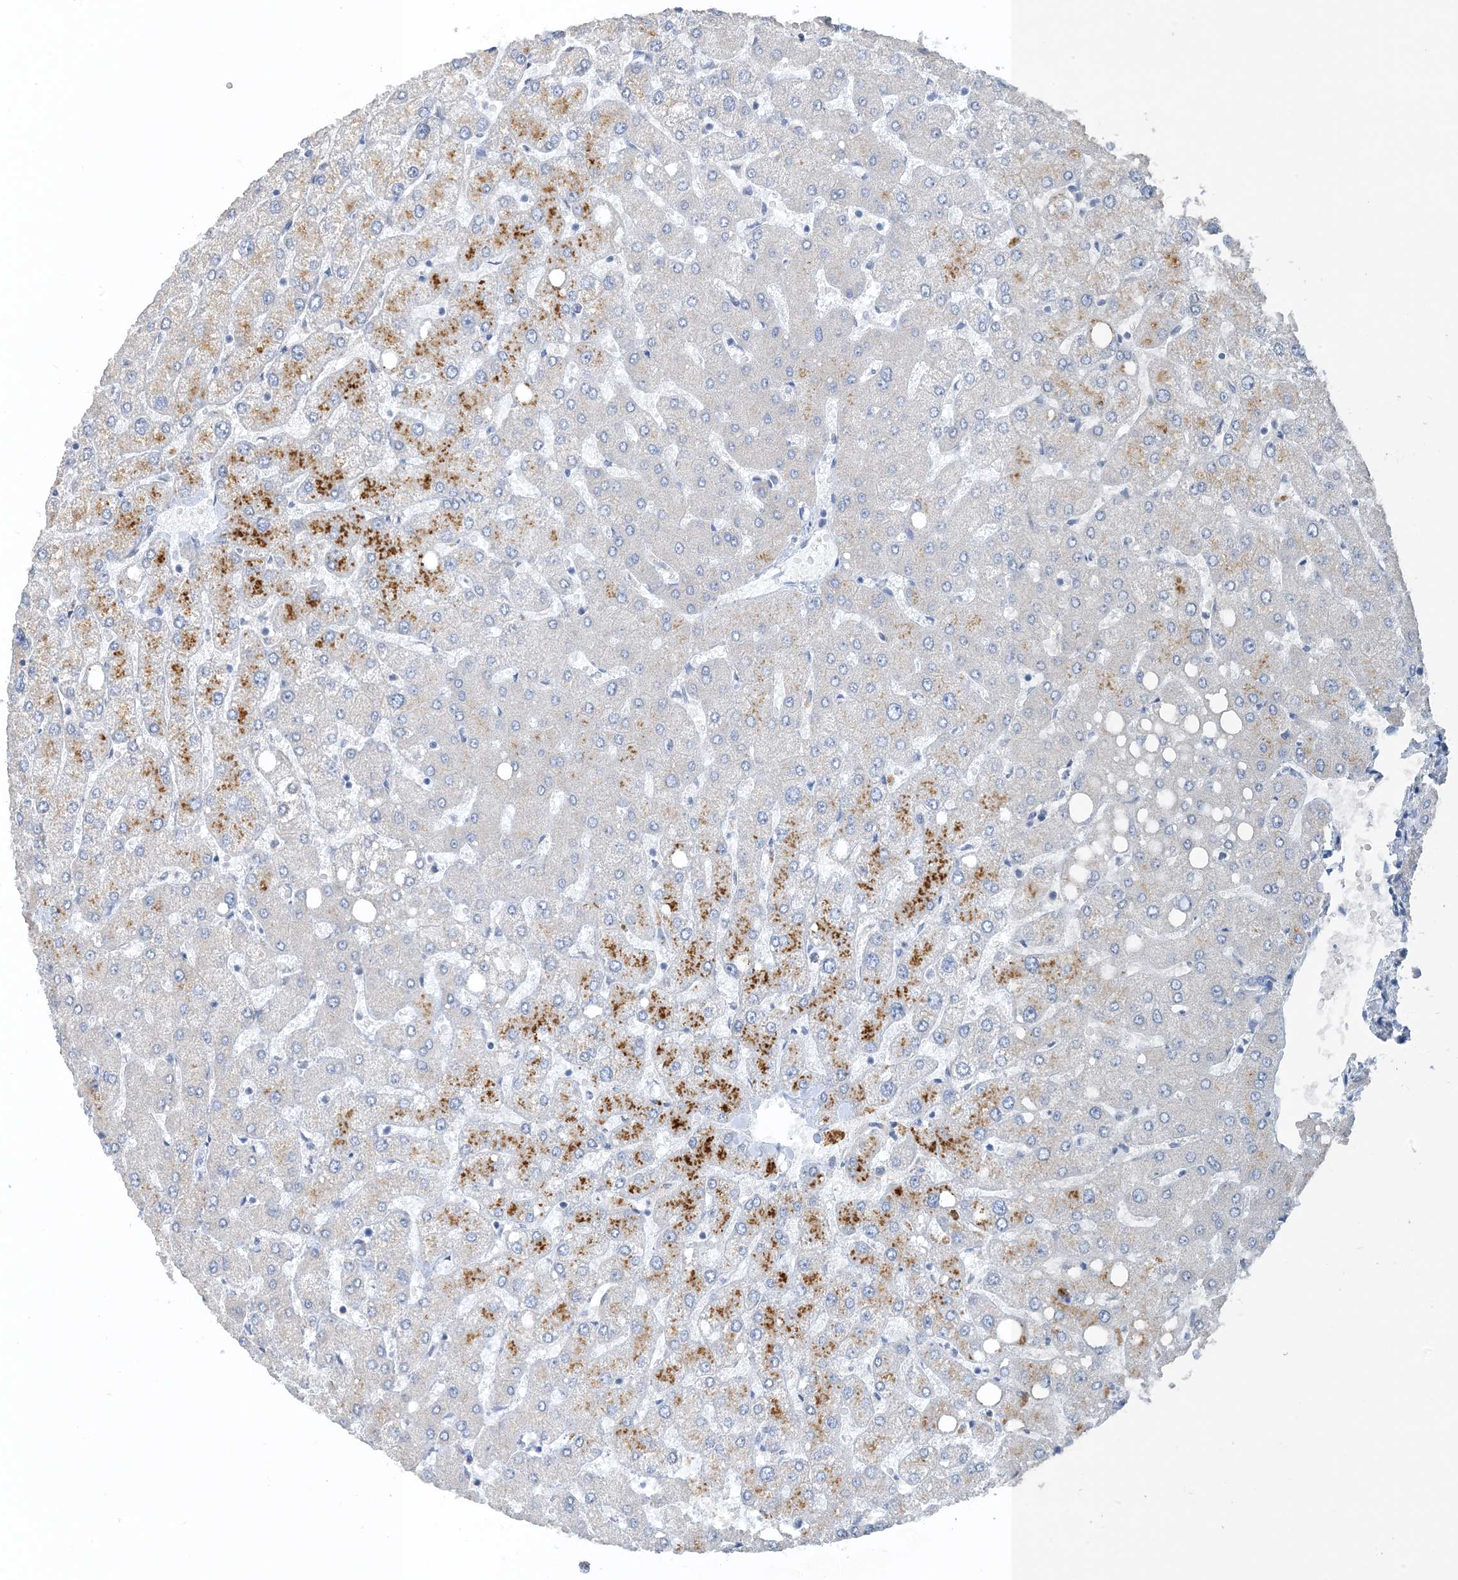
{"staining": {"intensity": "negative", "quantity": "none", "location": "none"}, "tissue": "liver", "cell_type": "Cholangiocytes", "image_type": "normal", "snomed": [{"axis": "morphology", "description": "Normal tissue, NOS"}, {"axis": "topography", "description": "Liver"}], "caption": "A photomicrograph of human liver is negative for staining in cholangiocytes. (DAB (3,3'-diaminobenzidine) IHC with hematoxylin counter stain).", "gene": "CTRL", "patient": {"sex": "female", "age": 54}}